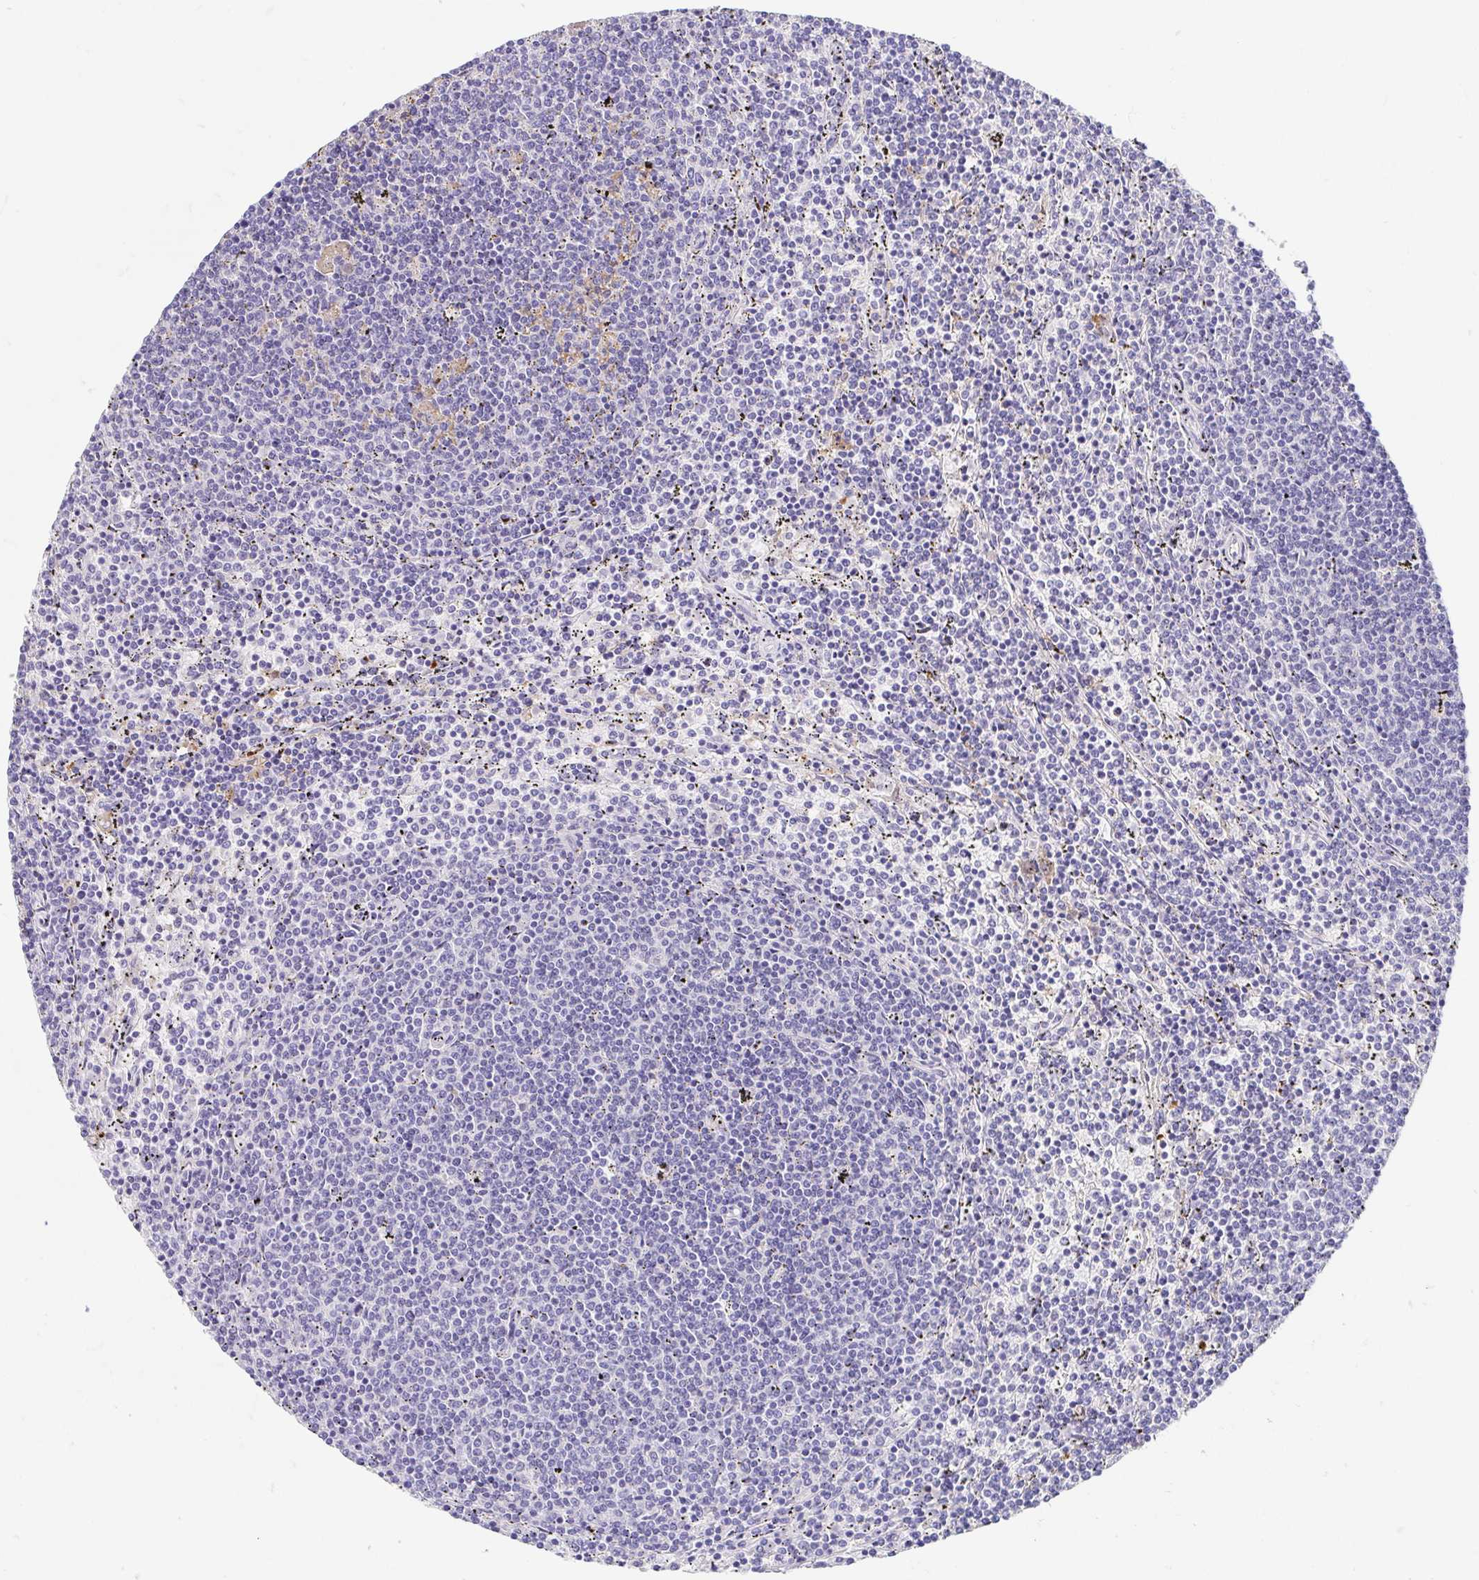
{"staining": {"intensity": "negative", "quantity": "none", "location": "none"}, "tissue": "lymphoma", "cell_type": "Tumor cells", "image_type": "cancer", "snomed": [{"axis": "morphology", "description": "Malignant lymphoma, non-Hodgkin's type, Low grade"}, {"axis": "topography", "description": "Spleen"}], "caption": "IHC photomicrograph of neoplastic tissue: lymphoma stained with DAB reveals no significant protein positivity in tumor cells.", "gene": "FABP3", "patient": {"sex": "female", "age": 50}}